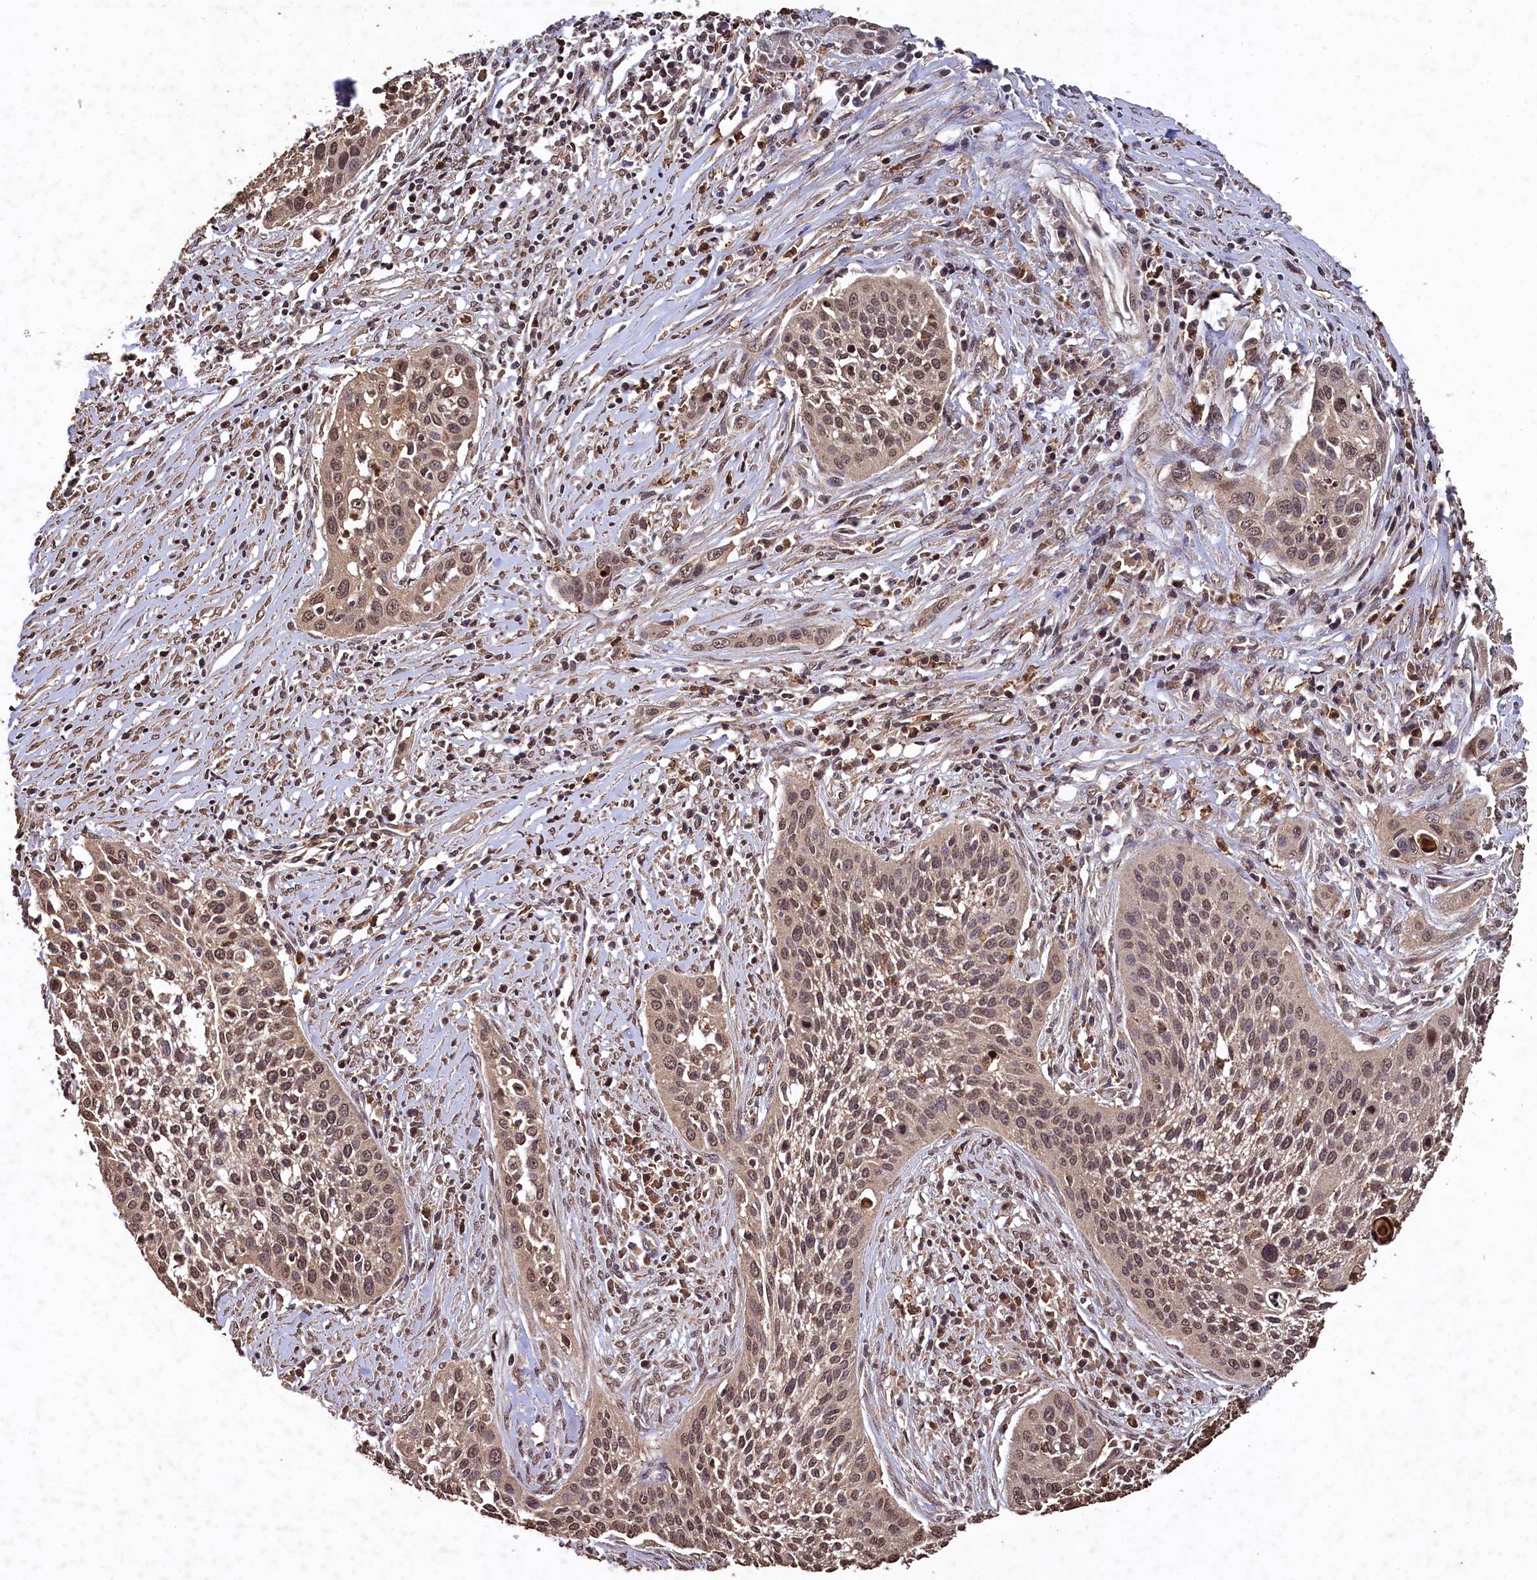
{"staining": {"intensity": "weak", "quantity": ">75%", "location": "cytoplasmic/membranous,nuclear"}, "tissue": "cervical cancer", "cell_type": "Tumor cells", "image_type": "cancer", "snomed": [{"axis": "morphology", "description": "Squamous cell carcinoma, NOS"}, {"axis": "topography", "description": "Cervix"}], "caption": "Cervical squamous cell carcinoma stained with a brown dye displays weak cytoplasmic/membranous and nuclear positive expression in about >75% of tumor cells.", "gene": "CEP57L1", "patient": {"sex": "female", "age": 34}}